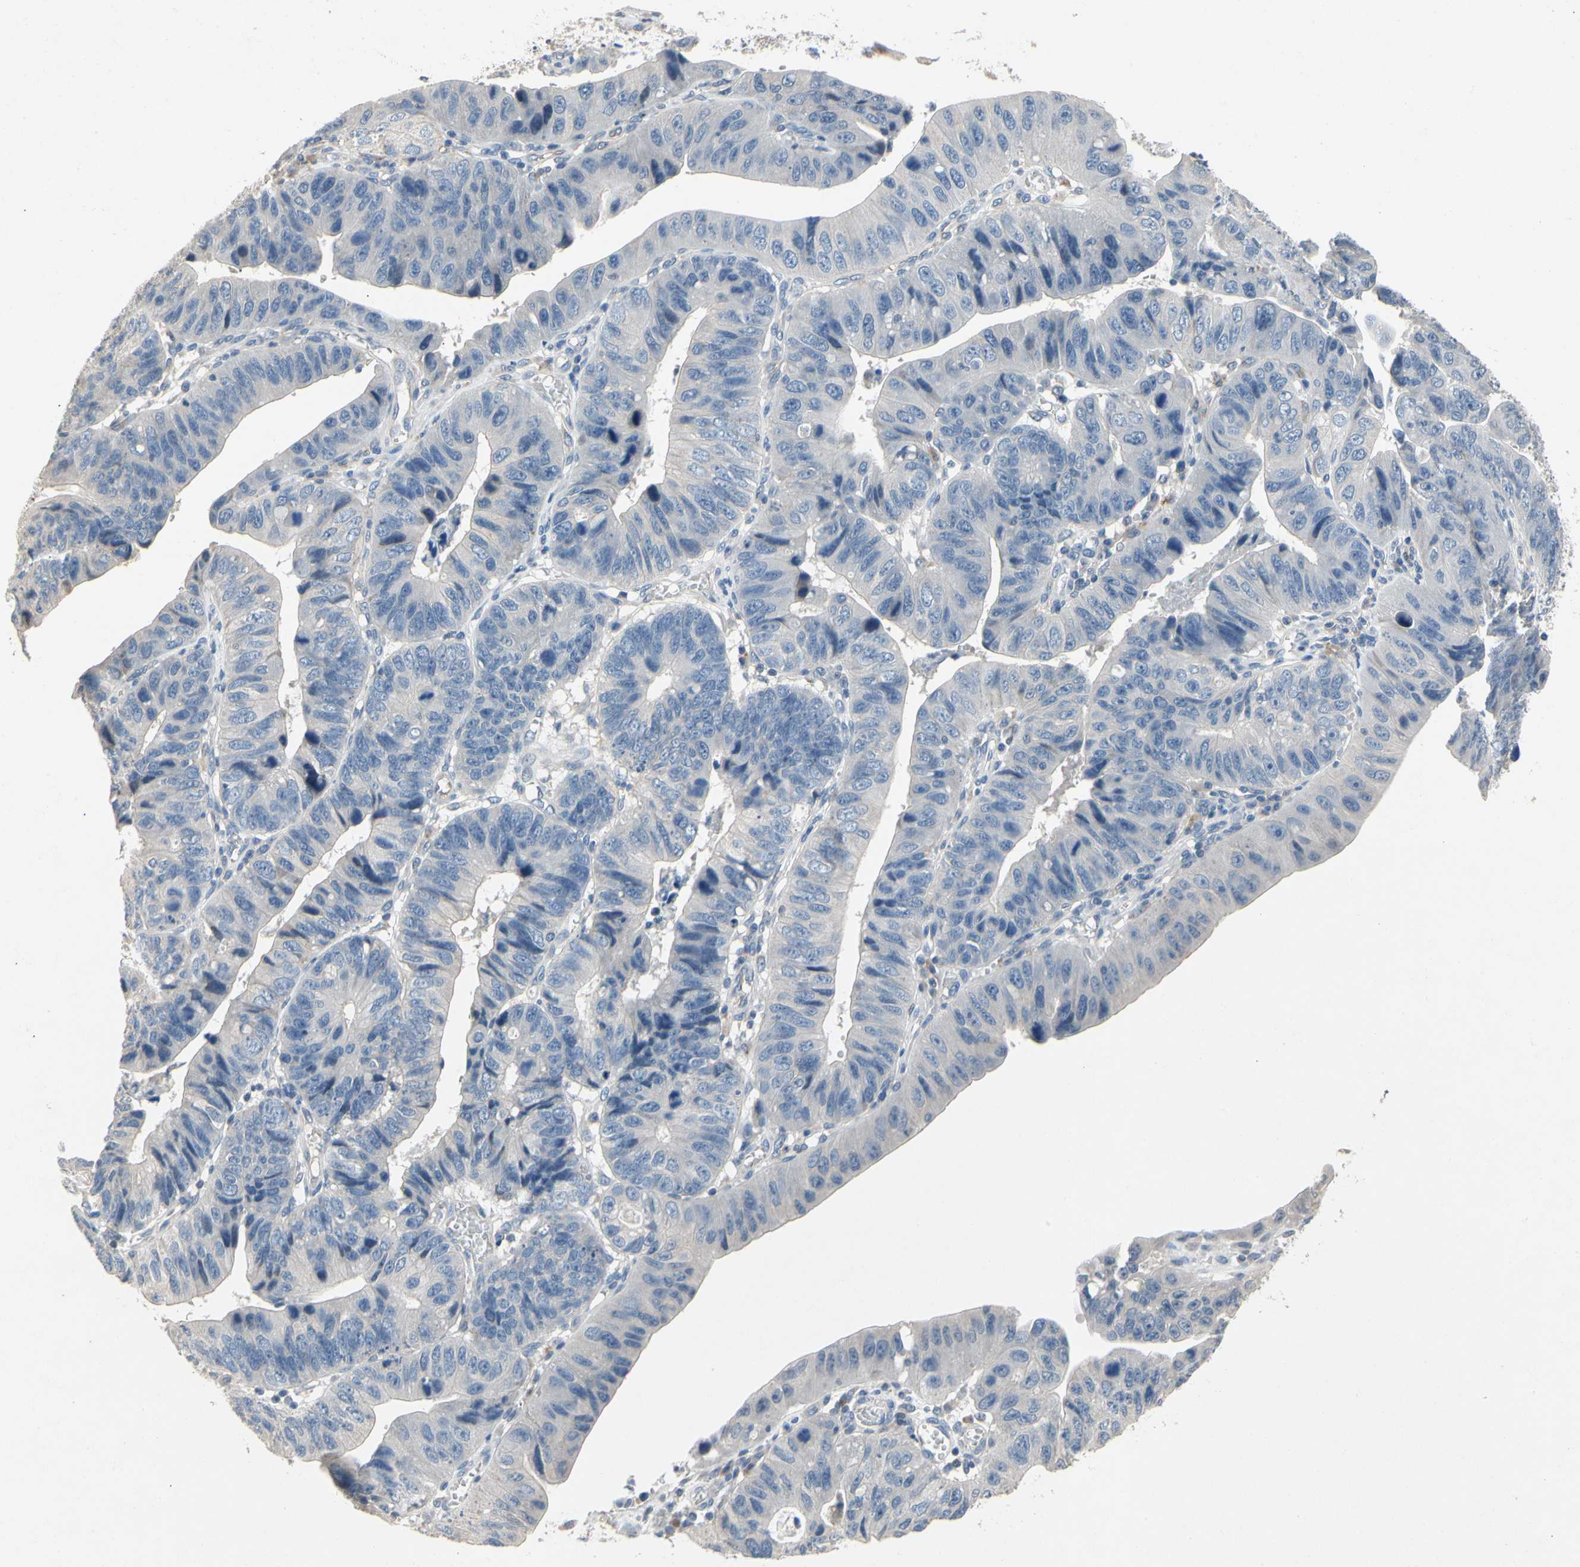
{"staining": {"intensity": "negative", "quantity": "none", "location": "none"}, "tissue": "stomach cancer", "cell_type": "Tumor cells", "image_type": "cancer", "snomed": [{"axis": "morphology", "description": "Adenocarcinoma, NOS"}, {"axis": "topography", "description": "Stomach"}], "caption": "Stomach adenocarcinoma stained for a protein using IHC reveals no expression tumor cells.", "gene": "ALPL", "patient": {"sex": "male", "age": 59}}